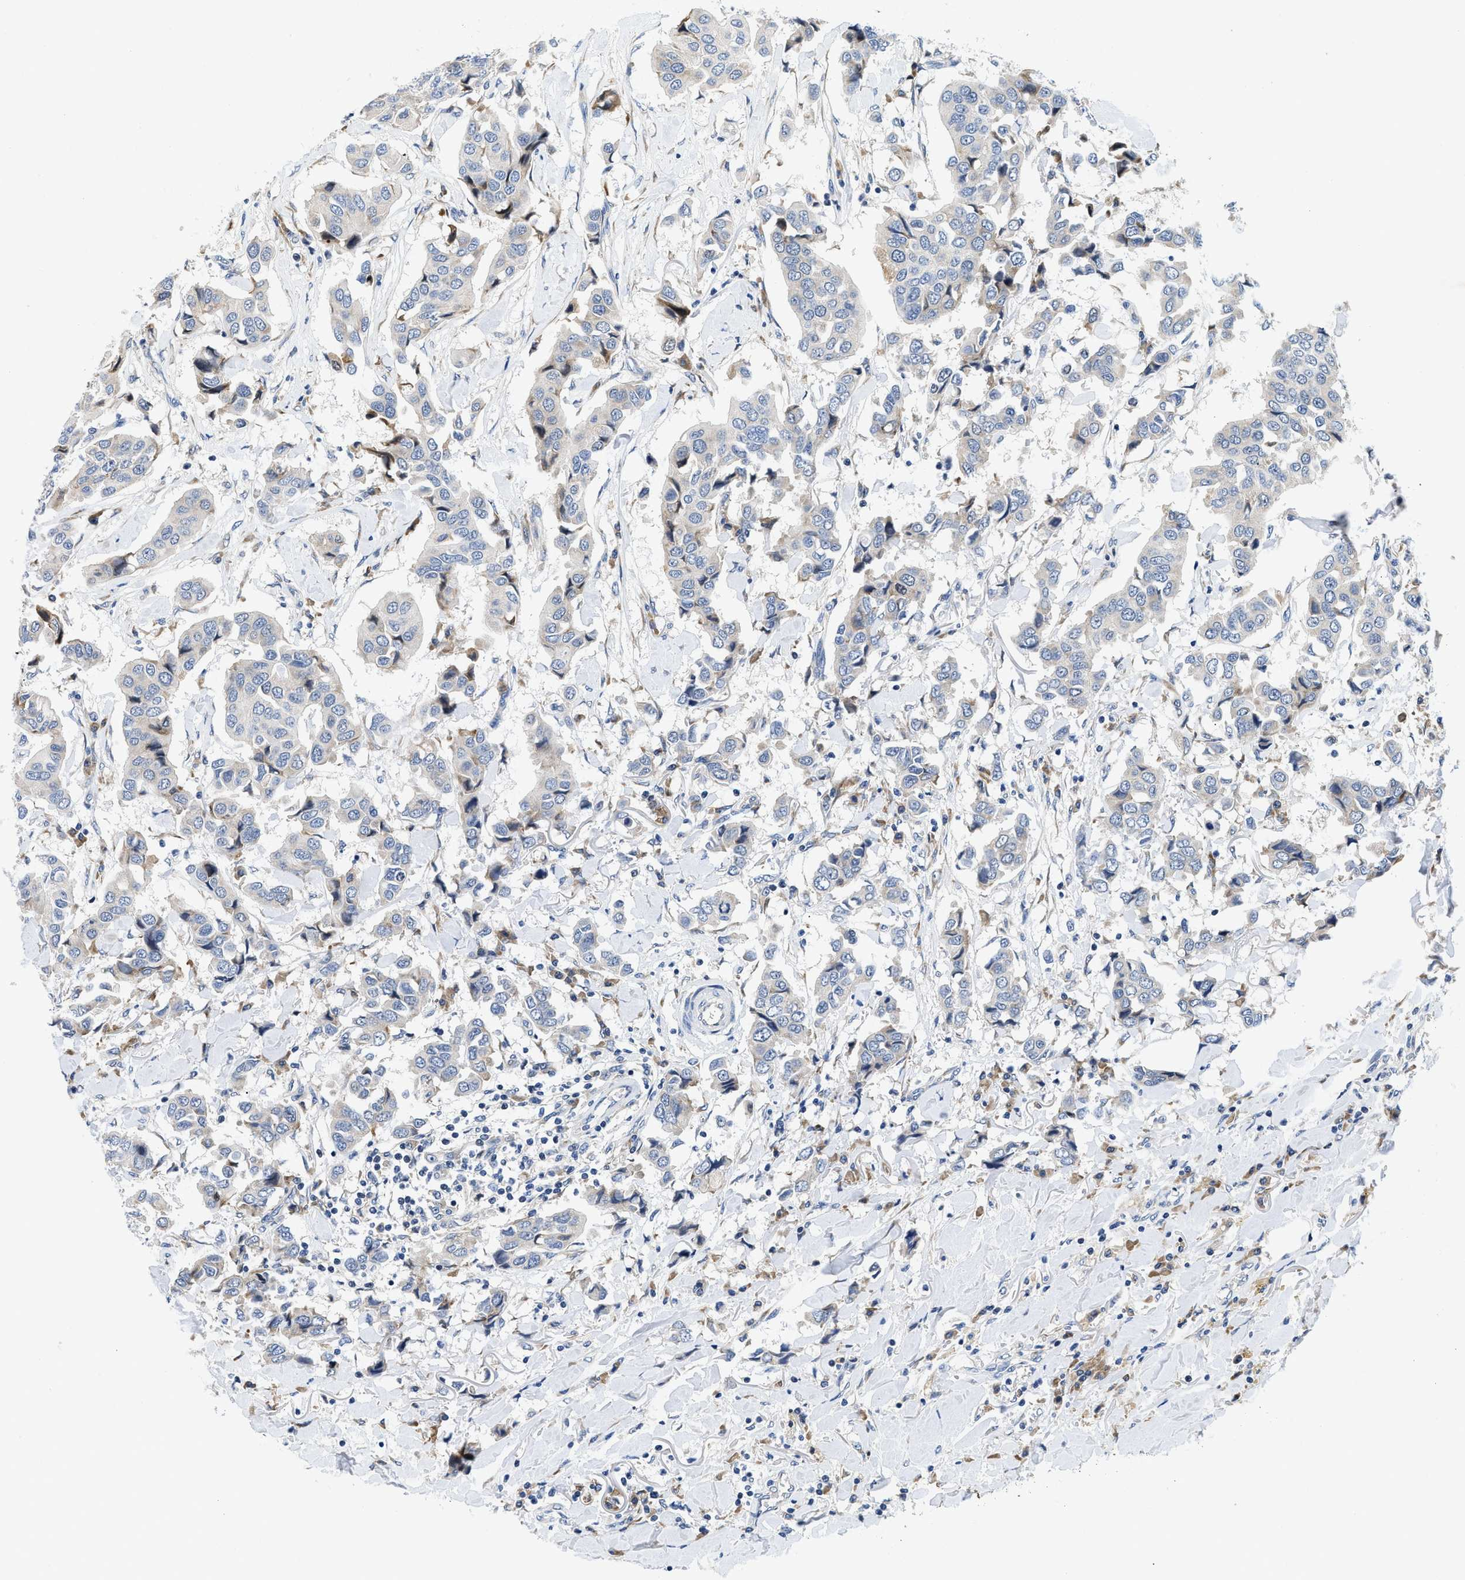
{"staining": {"intensity": "weak", "quantity": "<25%", "location": "cytoplasmic/membranous"}, "tissue": "breast cancer", "cell_type": "Tumor cells", "image_type": "cancer", "snomed": [{"axis": "morphology", "description": "Duct carcinoma"}, {"axis": "topography", "description": "Breast"}], "caption": "Tumor cells show no significant protein positivity in breast cancer (invasive ductal carcinoma).", "gene": "IKBKE", "patient": {"sex": "female", "age": 80}}